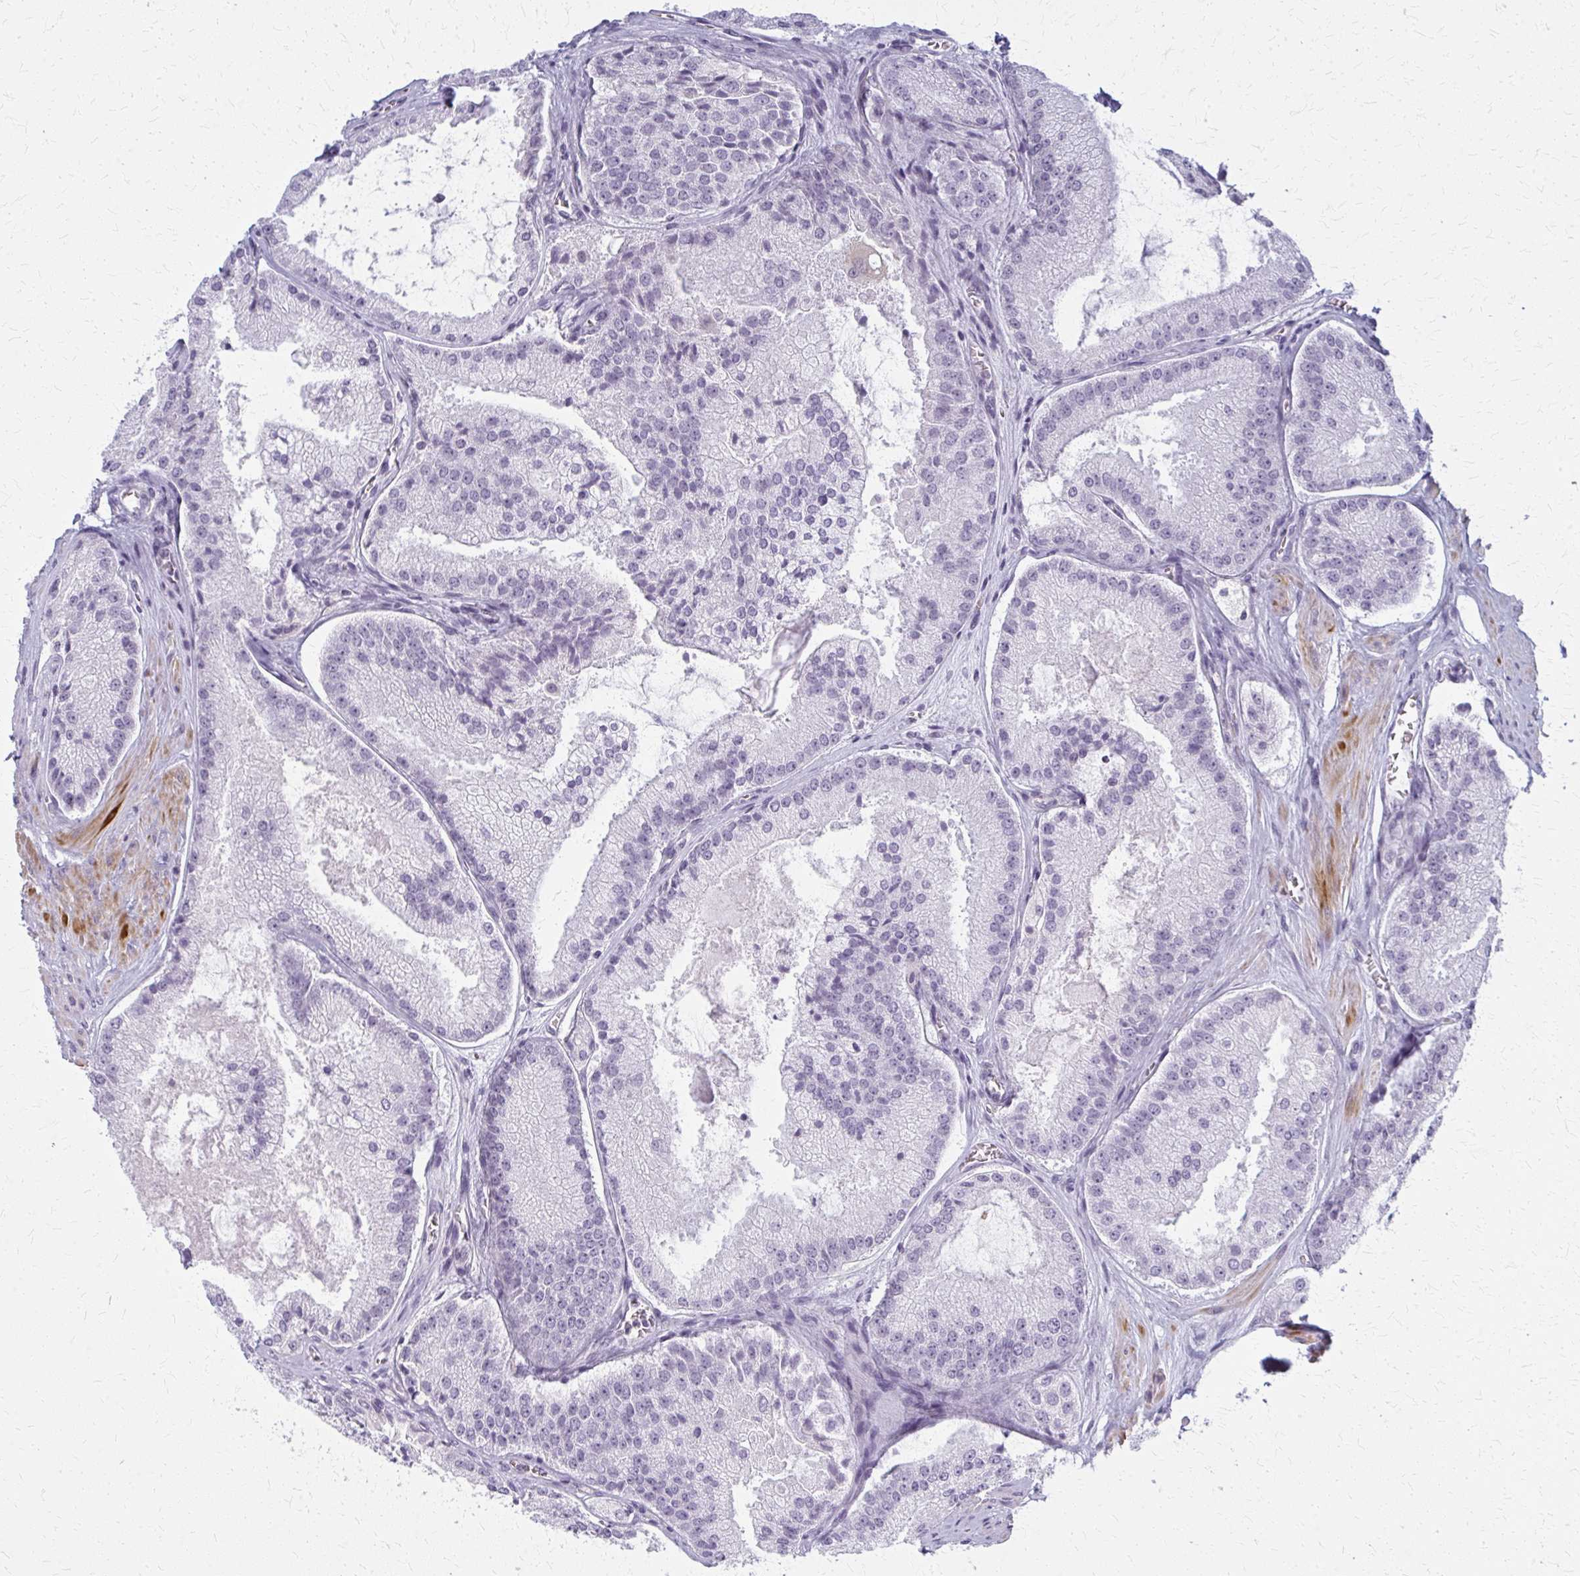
{"staining": {"intensity": "negative", "quantity": "none", "location": "none"}, "tissue": "prostate cancer", "cell_type": "Tumor cells", "image_type": "cancer", "snomed": [{"axis": "morphology", "description": "Adenocarcinoma, High grade"}, {"axis": "topography", "description": "Prostate"}], "caption": "This histopathology image is of adenocarcinoma (high-grade) (prostate) stained with immunohistochemistry to label a protein in brown with the nuclei are counter-stained blue. There is no positivity in tumor cells.", "gene": "CASQ2", "patient": {"sex": "male", "age": 73}}